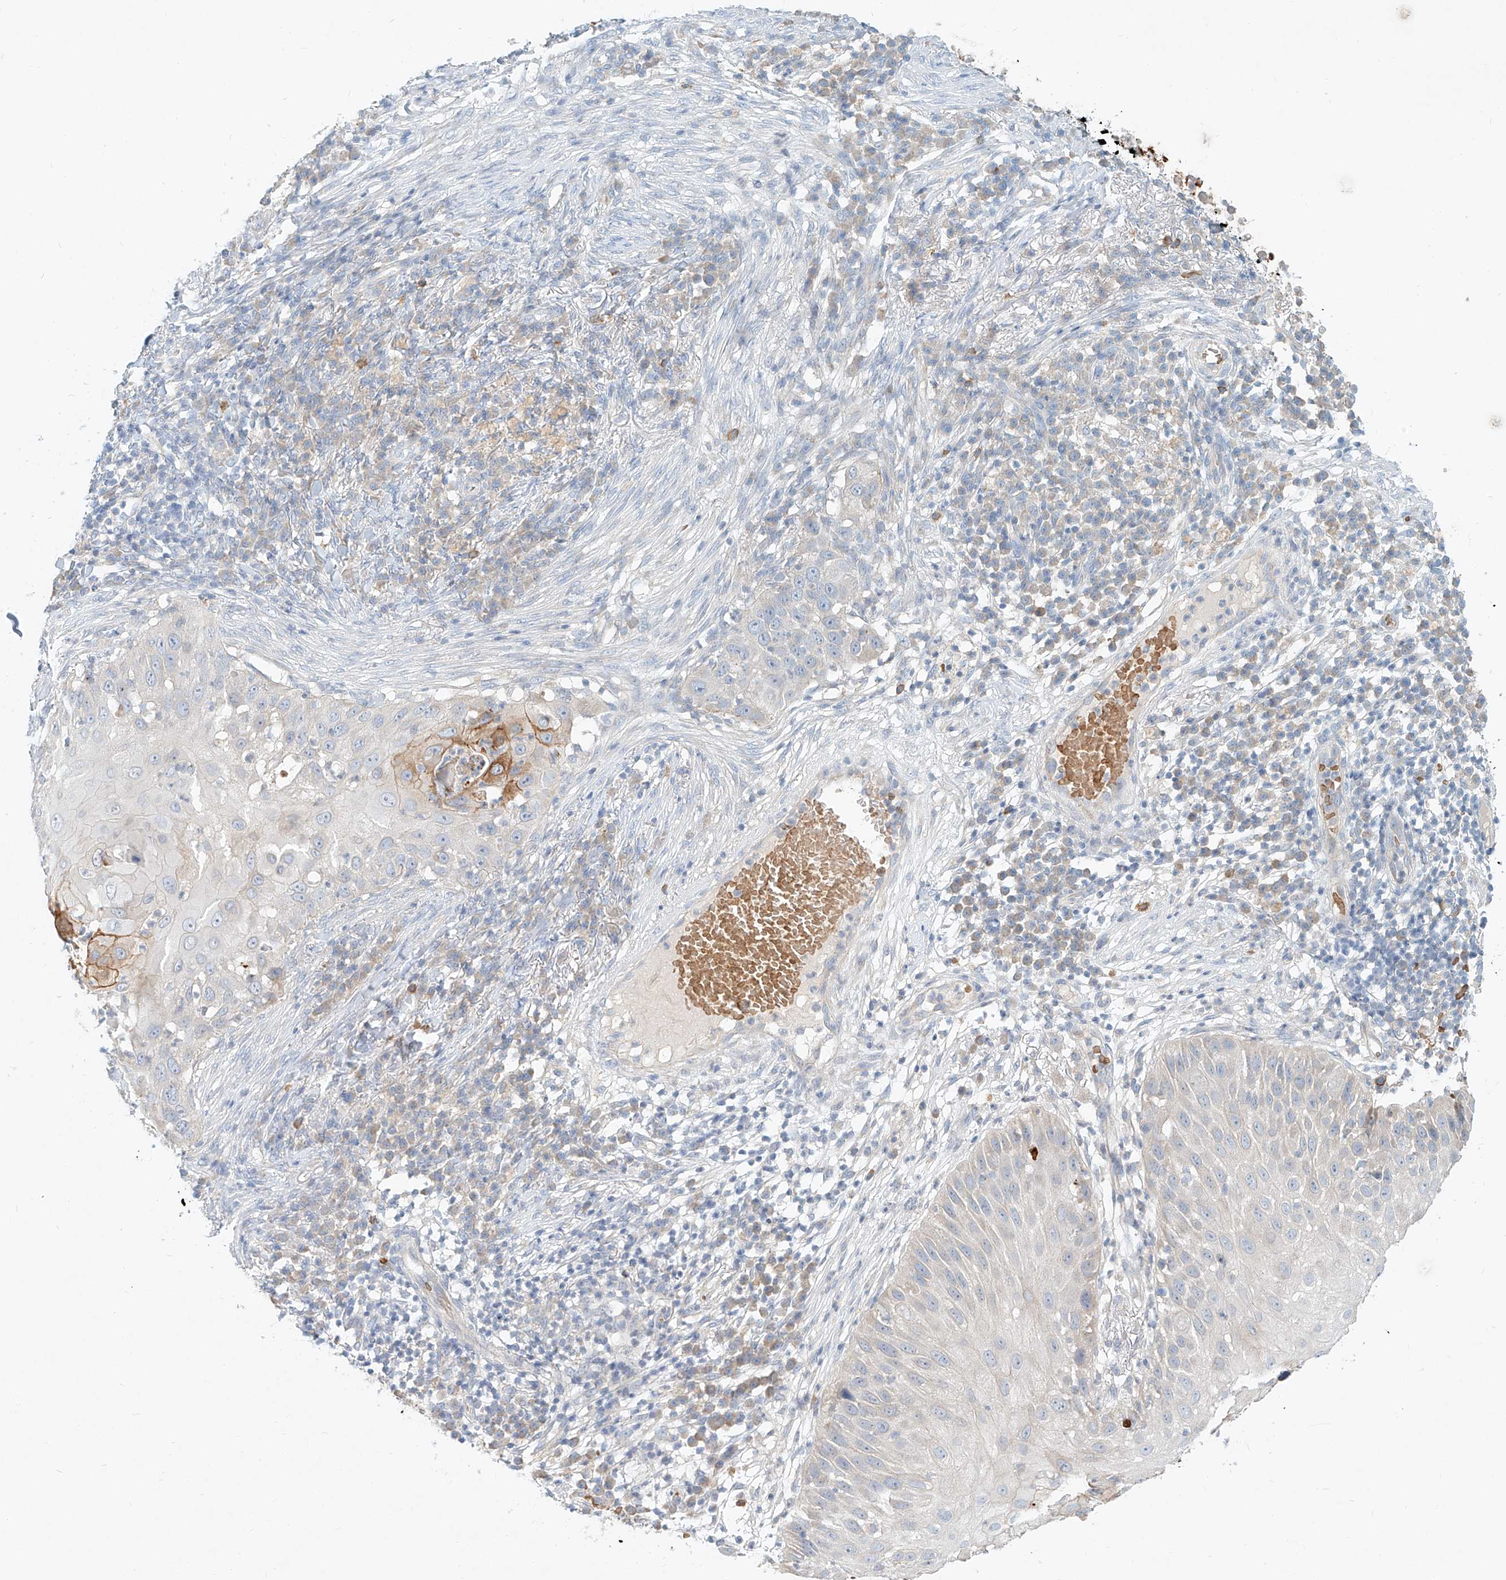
{"staining": {"intensity": "moderate", "quantity": "<25%", "location": "cytoplasmic/membranous"}, "tissue": "skin cancer", "cell_type": "Tumor cells", "image_type": "cancer", "snomed": [{"axis": "morphology", "description": "Squamous cell carcinoma, NOS"}, {"axis": "topography", "description": "Skin"}], "caption": "Immunohistochemistry image of human skin squamous cell carcinoma stained for a protein (brown), which reveals low levels of moderate cytoplasmic/membranous expression in about <25% of tumor cells.", "gene": "SYTL3", "patient": {"sex": "female", "age": 44}}